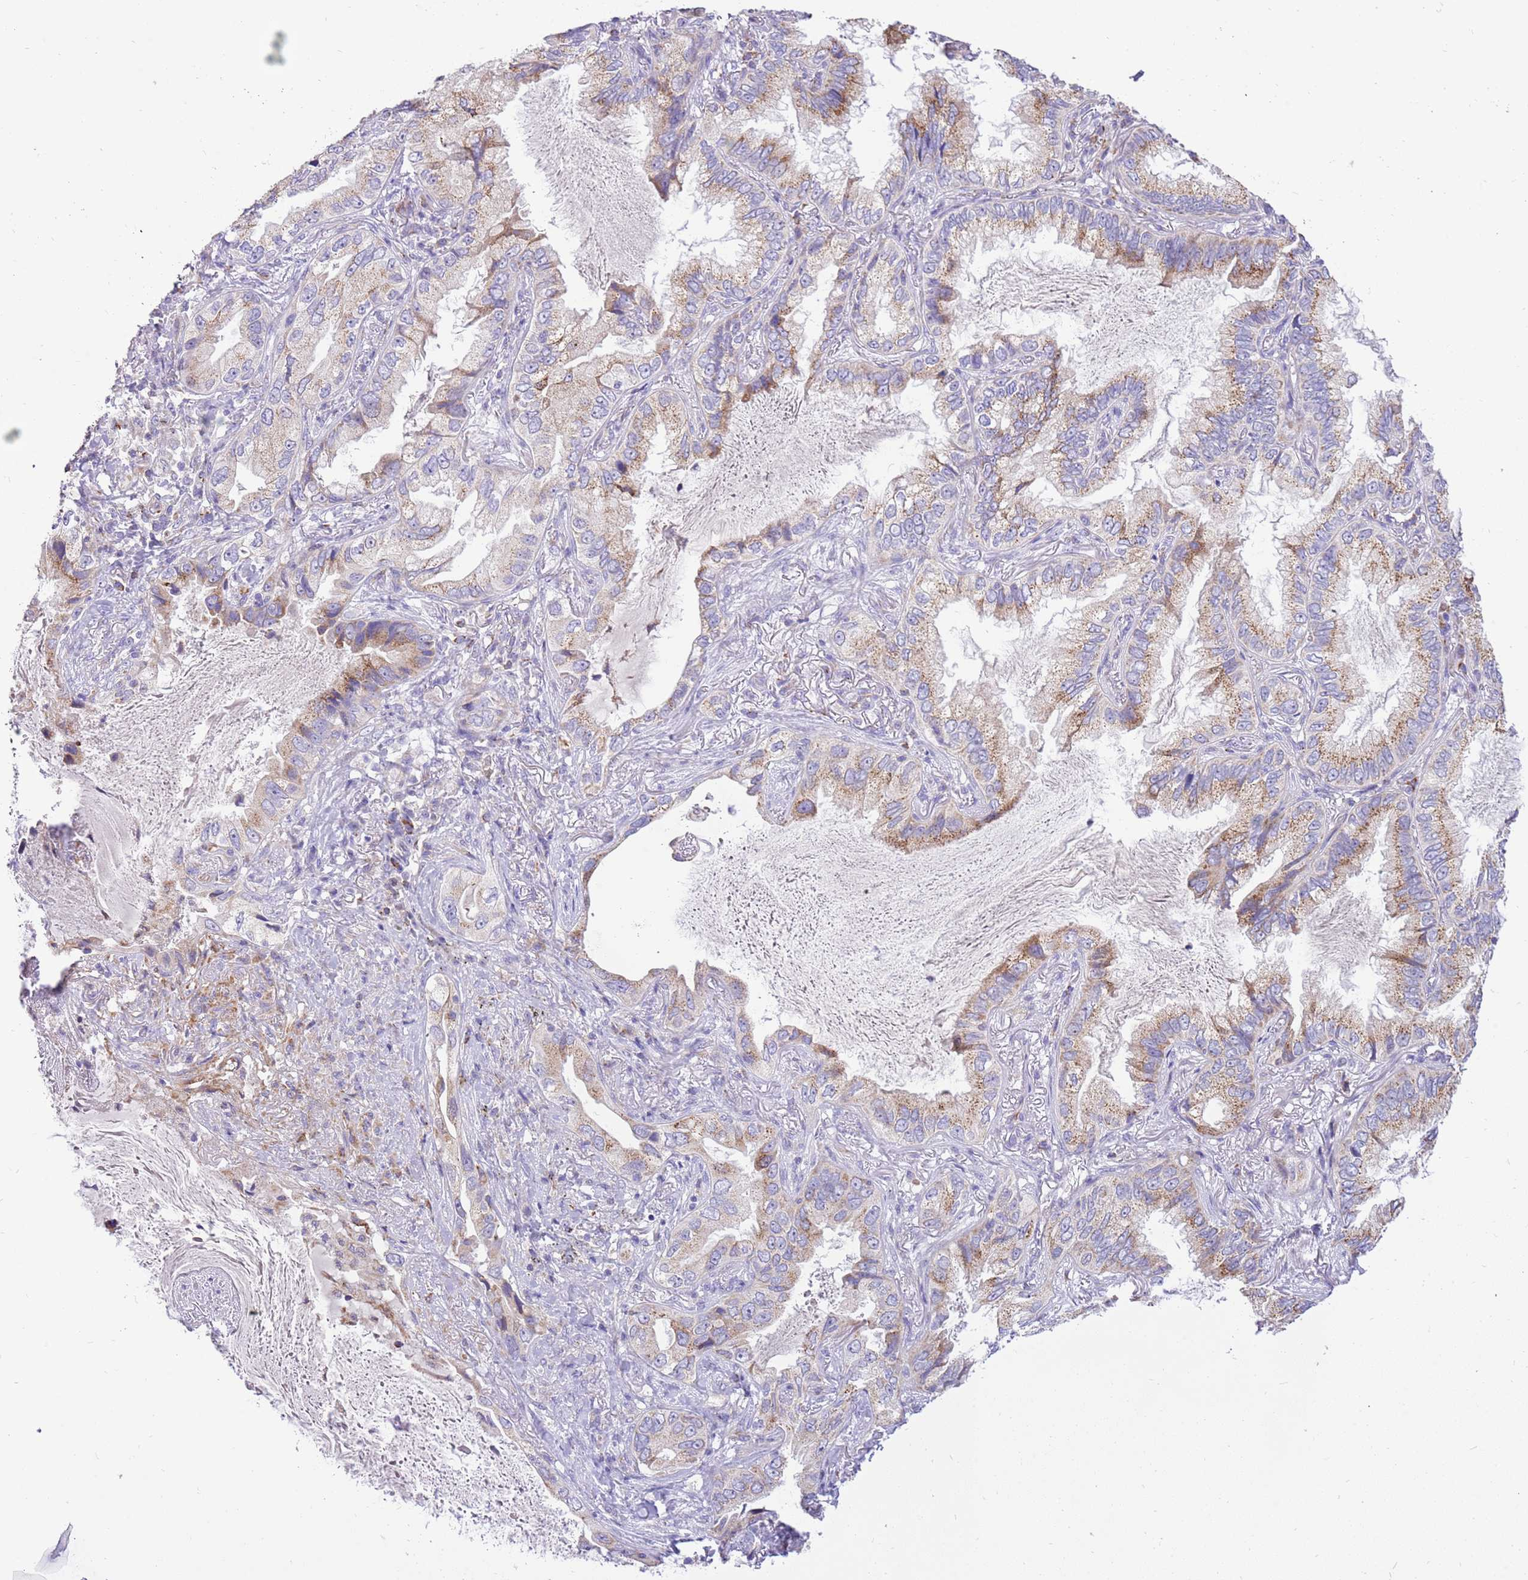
{"staining": {"intensity": "weak", "quantity": "25%-75%", "location": "cytoplasmic/membranous"}, "tissue": "lung cancer", "cell_type": "Tumor cells", "image_type": "cancer", "snomed": [{"axis": "morphology", "description": "Adenocarcinoma, NOS"}, {"axis": "topography", "description": "Lung"}], "caption": "Approximately 25%-75% of tumor cells in human lung cancer (adenocarcinoma) exhibit weak cytoplasmic/membranous protein staining as visualized by brown immunohistochemical staining.", "gene": "COX17", "patient": {"sex": "female", "age": 69}}